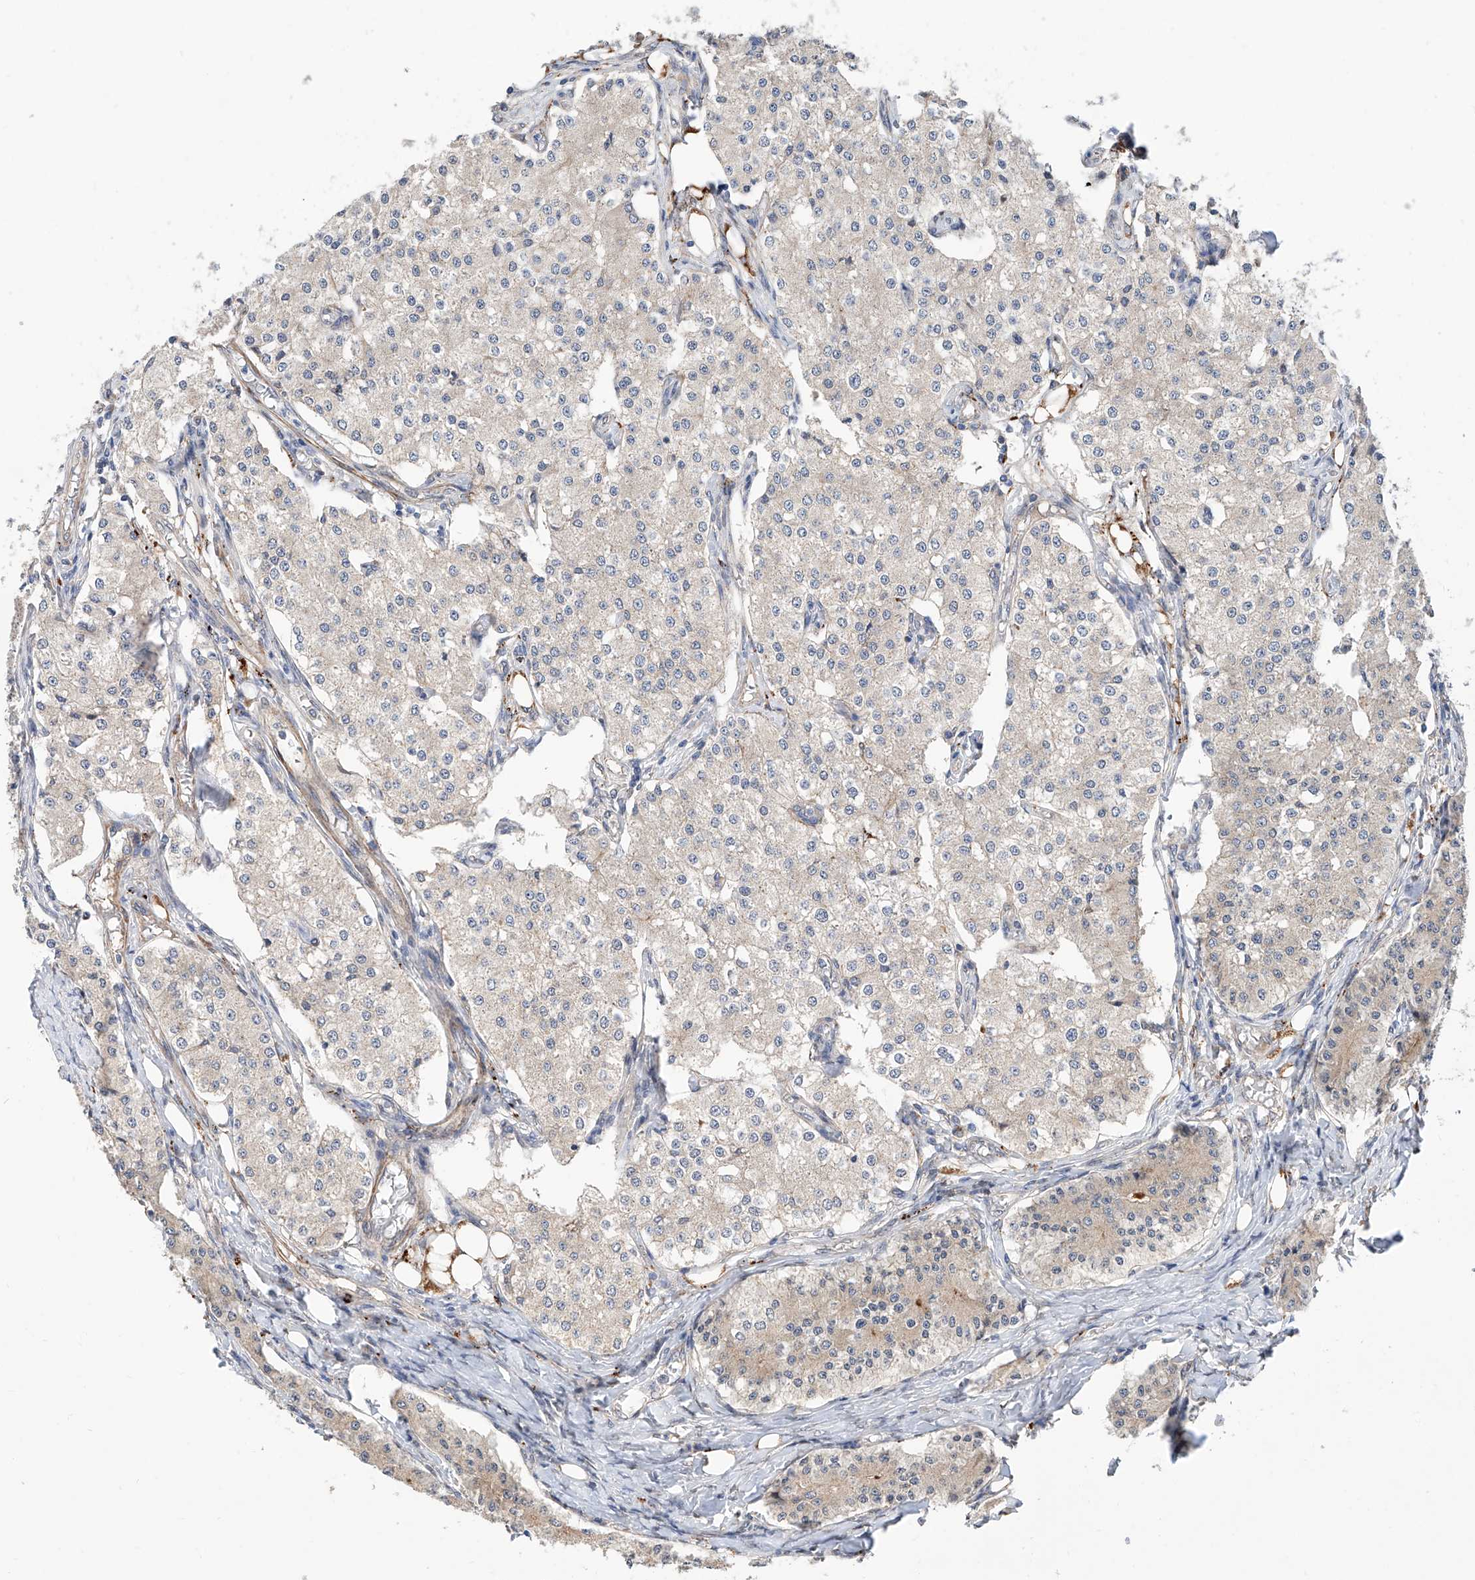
{"staining": {"intensity": "negative", "quantity": "none", "location": "none"}, "tissue": "carcinoid", "cell_type": "Tumor cells", "image_type": "cancer", "snomed": [{"axis": "morphology", "description": "Carcinoid, malignant, NOS"}, {"axis": "topography", "description": "Colon"}], "caption": "DAB (3,3'-diaminobenzidine) immunohistochemical staining of human carcinoid (malignant) reveals no significant positivity in tumor cells. (Stains: DAB immunohistochemistry with hematoxylin counter stain, Microscopy: brightfield microscopy at high magnification).", "gene": "MAGEE2", "patient": {"sex": "female", "age": 52}}